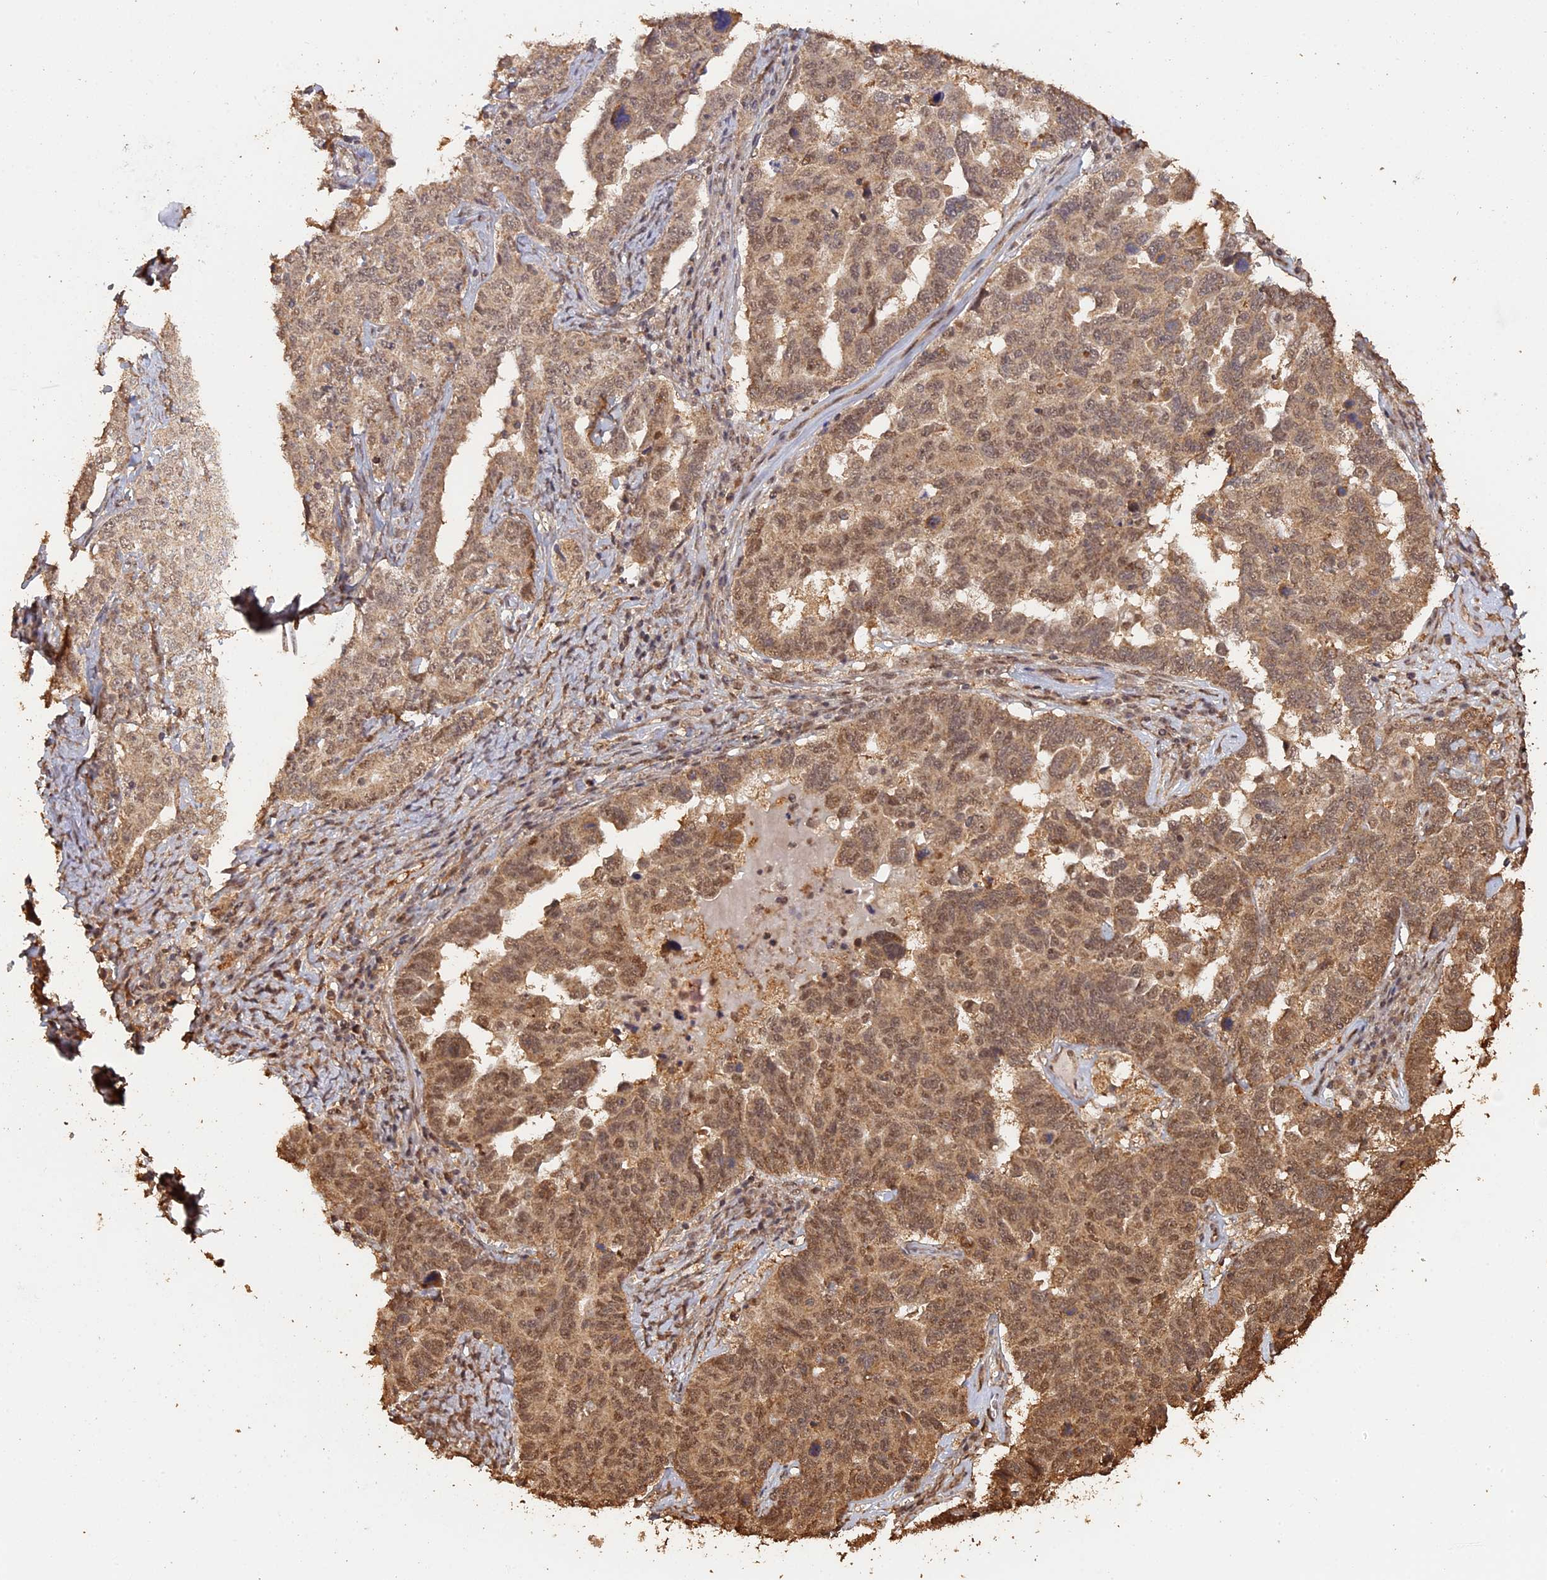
{"staining": {"intensity": "moderate", "quantity": ">75%", "location": "cytoplasmic/membranous,nuclear"}, "tissue": "ovarian cancer", "cell_type": "Tumor cells", "image_type": "cancer", "snomed": [{"axis": "morphology", "description": "Carcinoma, endometroid"}, {"axis": "topography", "description": "Ovary"}], "caption": "IHC of human ovarian endometroid carcinoma shows medium levels of moderate cytoplasmic/membranous and nuclear positivity in about >75% of tumor cells.", "gene": "PSMC6", "patient": {"sex": "female", "age": 62}}